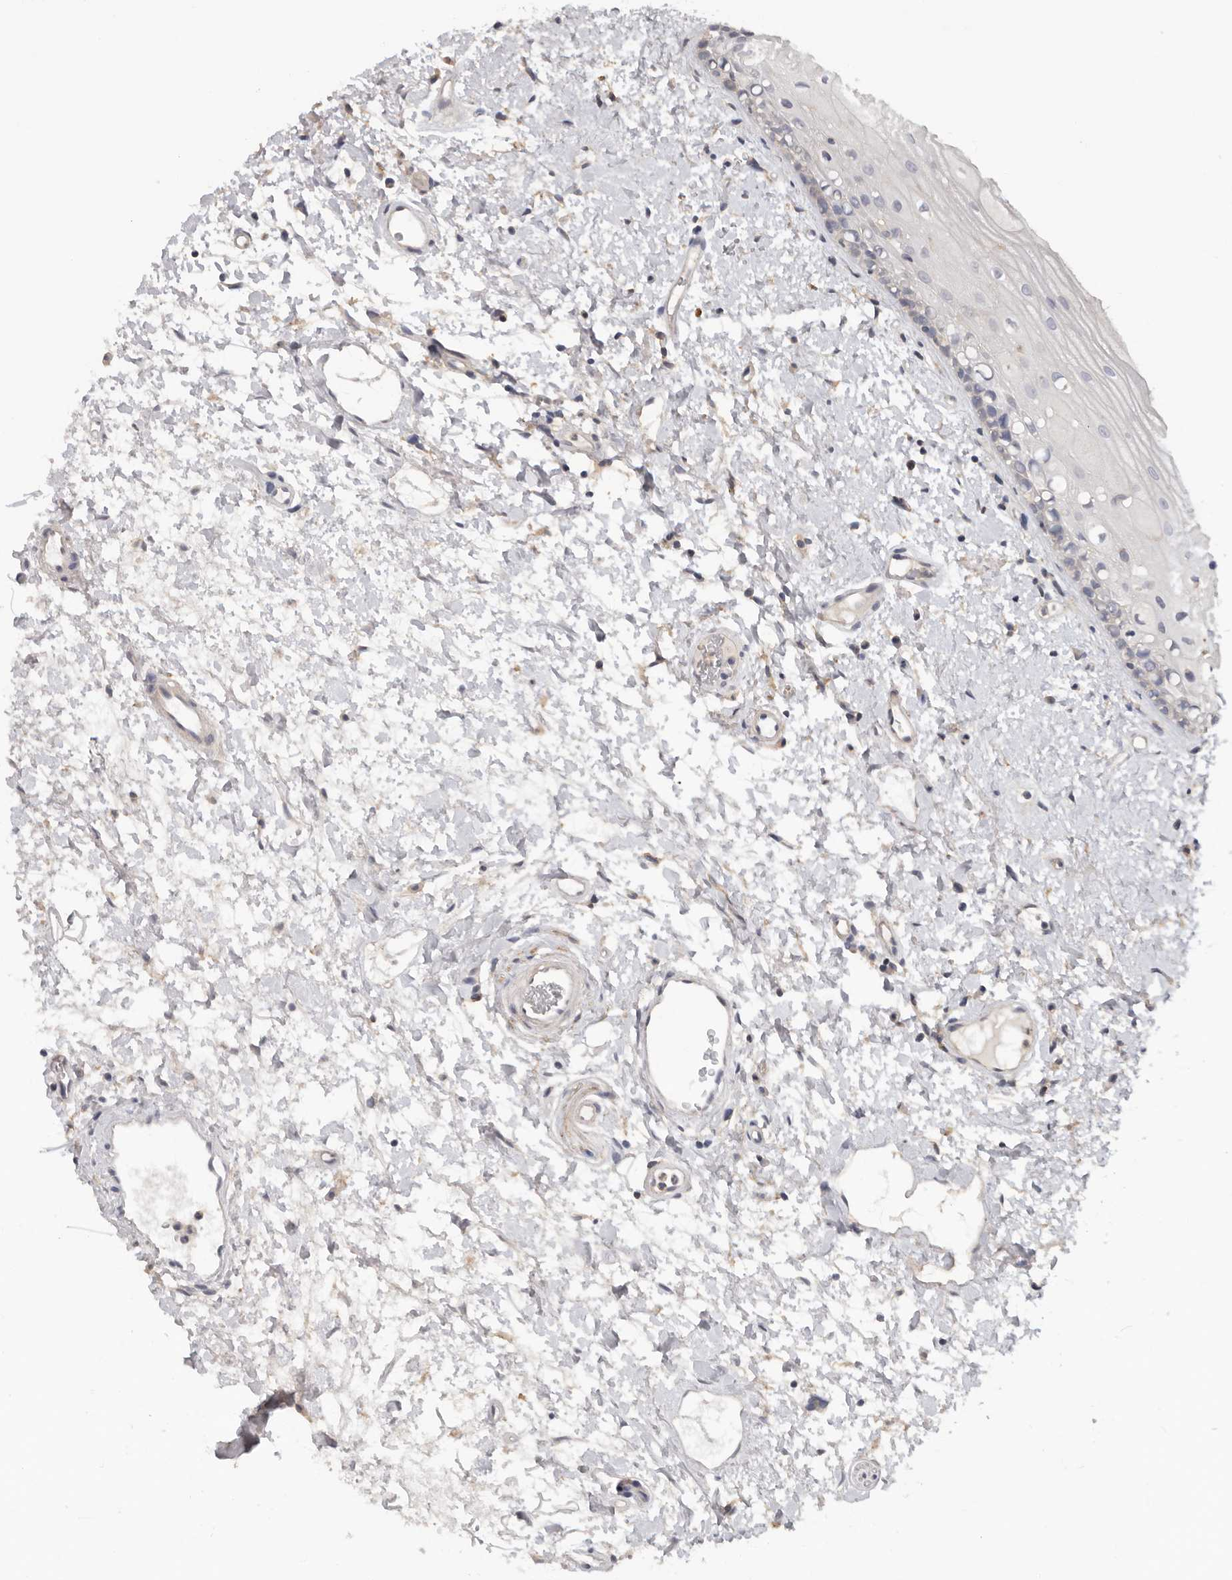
{"staining": {"intensity": "weak", "quantity": "<25%", "location": "cytoplasmic/membranous"}, "tissue": "oral mucosa", "cell_type": "Squamous epithelial cells", "image_type": "normal", "snomed": [{"axis": "morphology", "description": "Normal tissue, NOS"}, {"axis": "topography", "description": "Oral tissue"}], "caption": "Immunohistochemistry photomicrograph of normal human oral mucosa stained for a protein (brown), which exhibits no positivity in squamous epithelial cells. (IHC, brightfield microscopy, high magnification).", "gene": "WDTC1", "patient": {"sex": "female", "age": 76}}